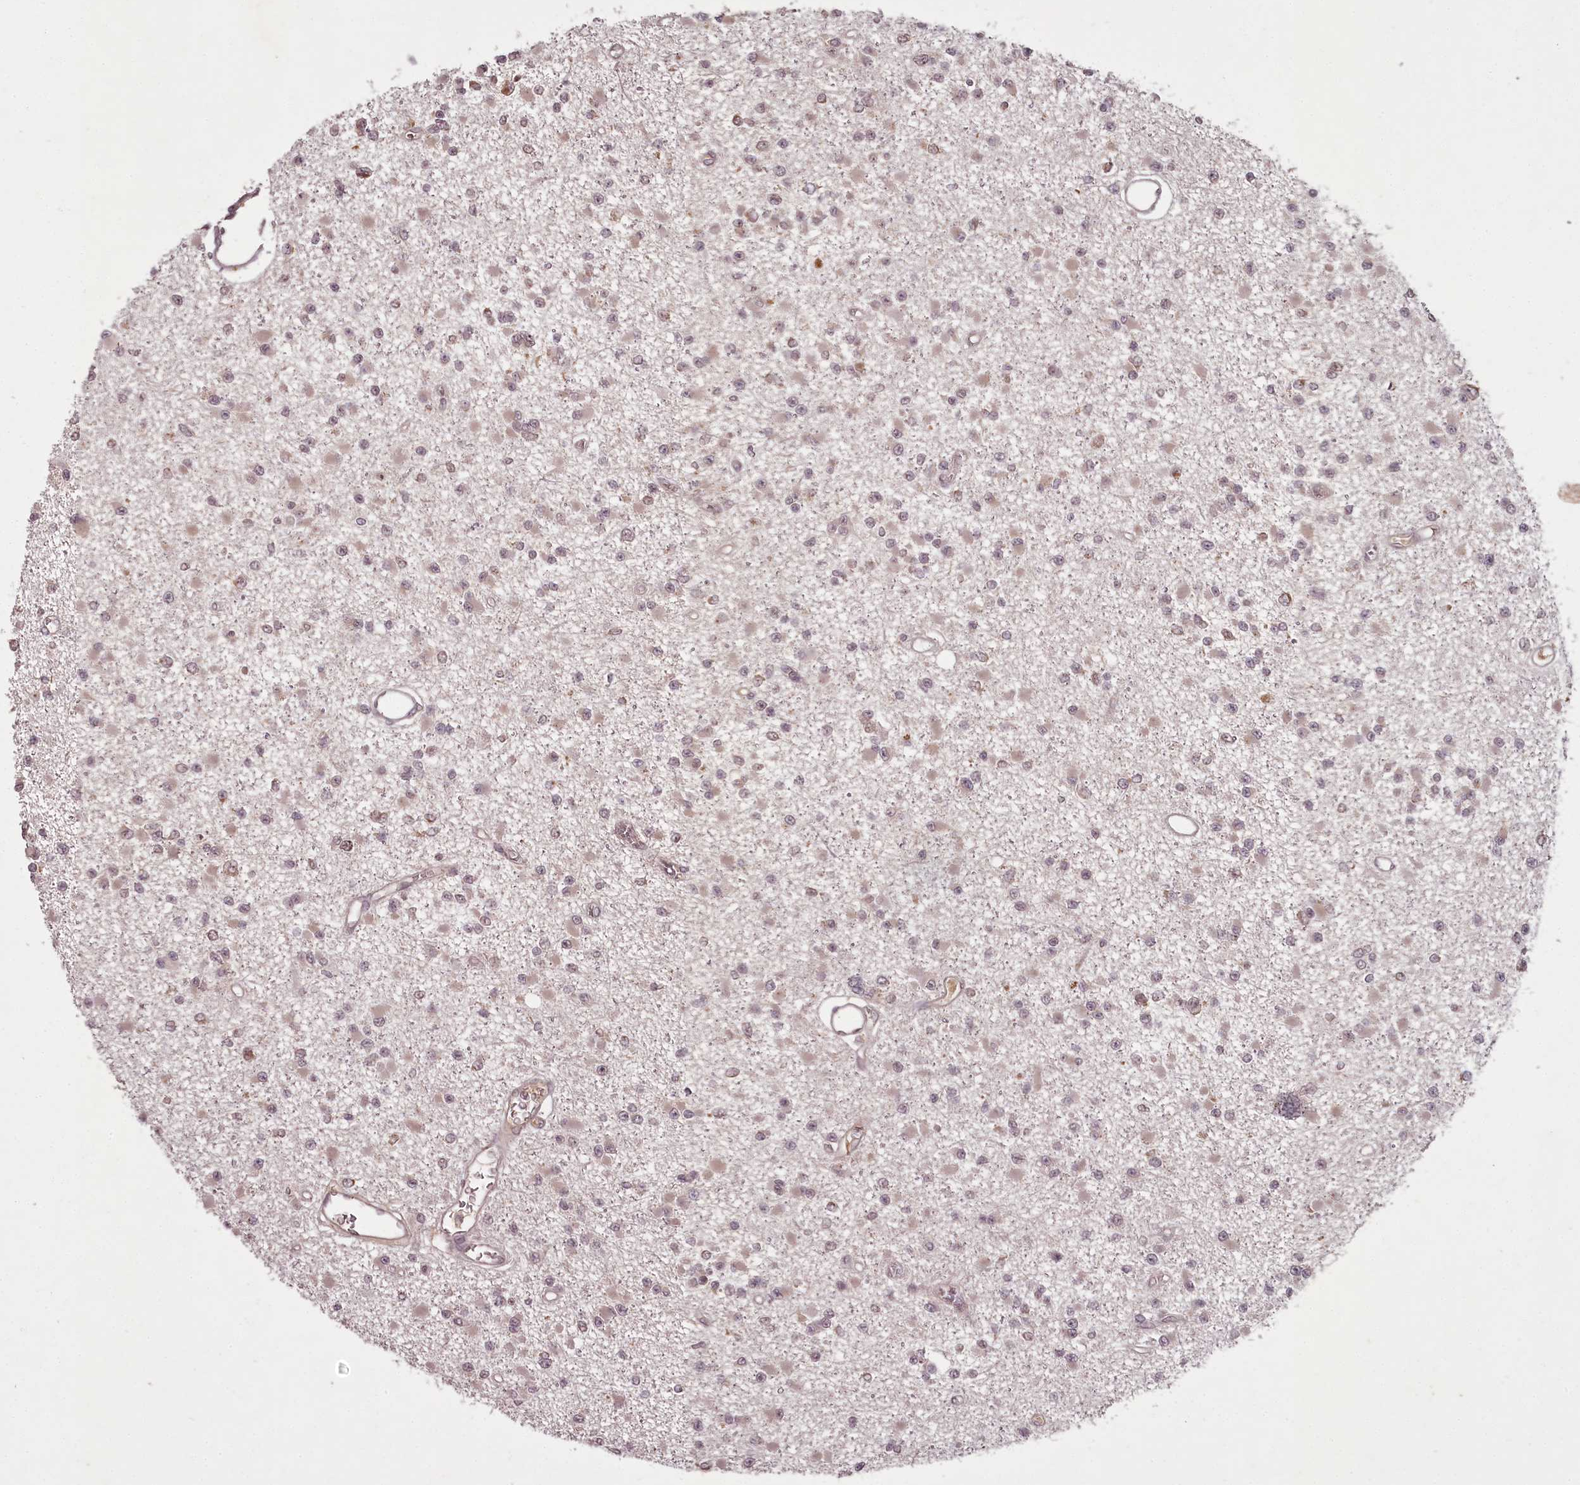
{"staining": {"intensity": "weak", "quantity": "25%-75%", "location": "cytoplasmic/membranous,nuclear"}, "tissue": "glioma", "cell_type": "Tumor cells", "image_type": "cancer", "snomed": [{"axis": "morphology", "description": "Glioma, malignant, Low grade"}, {"axis": "topography", "description": "Brain"}], "caption": "Protein expression analysis of human glioma reveals weak cytoplasmic/membranous and nuclear expression in approximately 25%-75% of tumor cells. The staining was performed using DAB (3,3'-diaminobenzidine) to visualize the protein expression in brown, while the nuclei were stained in blue with hematoxylin (Magnification: 20x).", "gene": "PCBP2", "patient": {"sex": "female", "age": 22}}